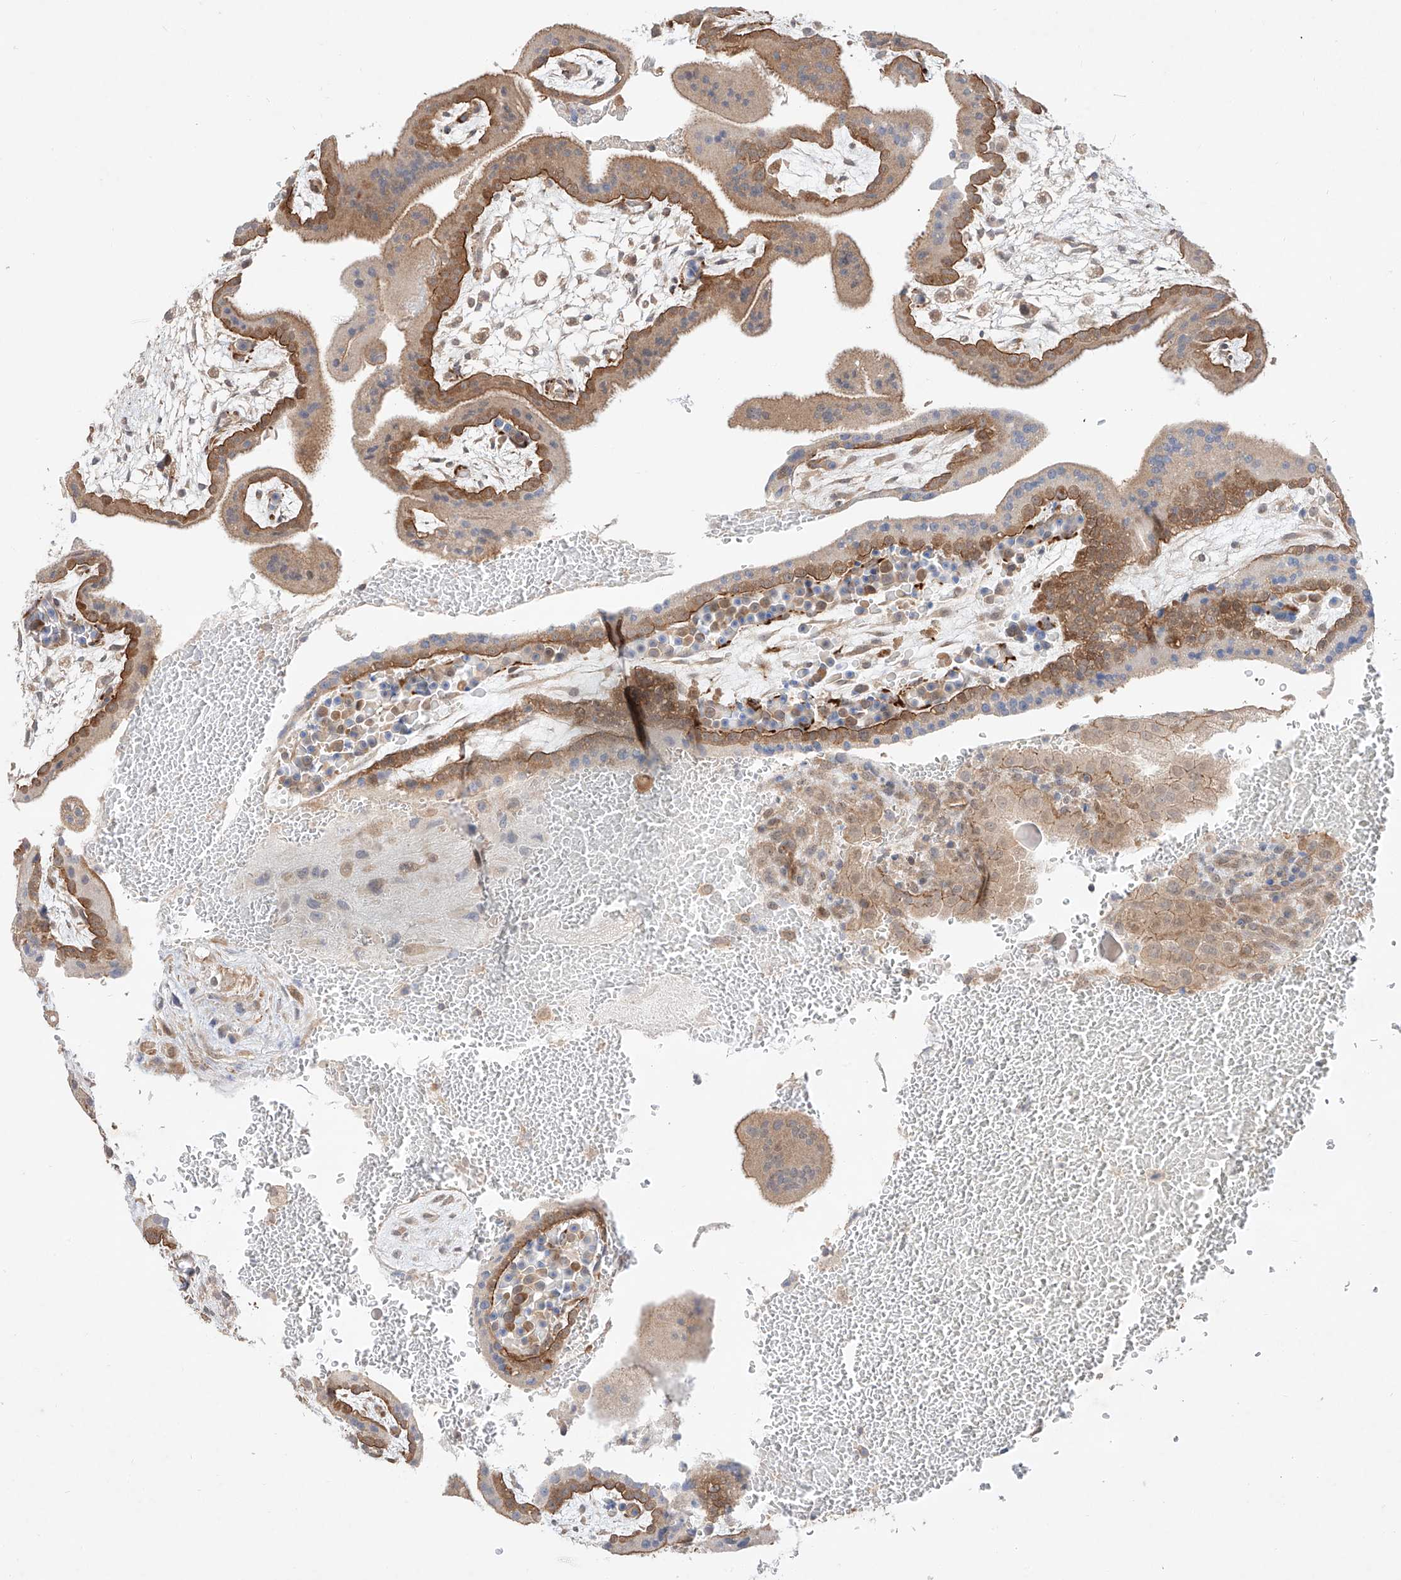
{"staining": {"intensity": "weak", "quantity": ">75%", "location": "cytoplasmic/membranous"}, "tissue": "placenta", "cell_type": "Decidual cells", "image_type": "normal", "snomed": [{"axis": "morphology", "description": "Normal tissue, NOS"}, {"axis": "topography", "description": "Placenta"}], "caption": "DAB immunohistochemical staining of normal human placenta reveals weak cytoplasmic/membranous protein positivity in approximately >75% of decidual cells. The protein is stained brown, and the nuclei are stained in blue (DAB (3,3'-diaminobenzidine) IHC with brightfield microscopy, high magnification).", "gene": "TSR2", "patient": {"sex": "female", "age": 35}}